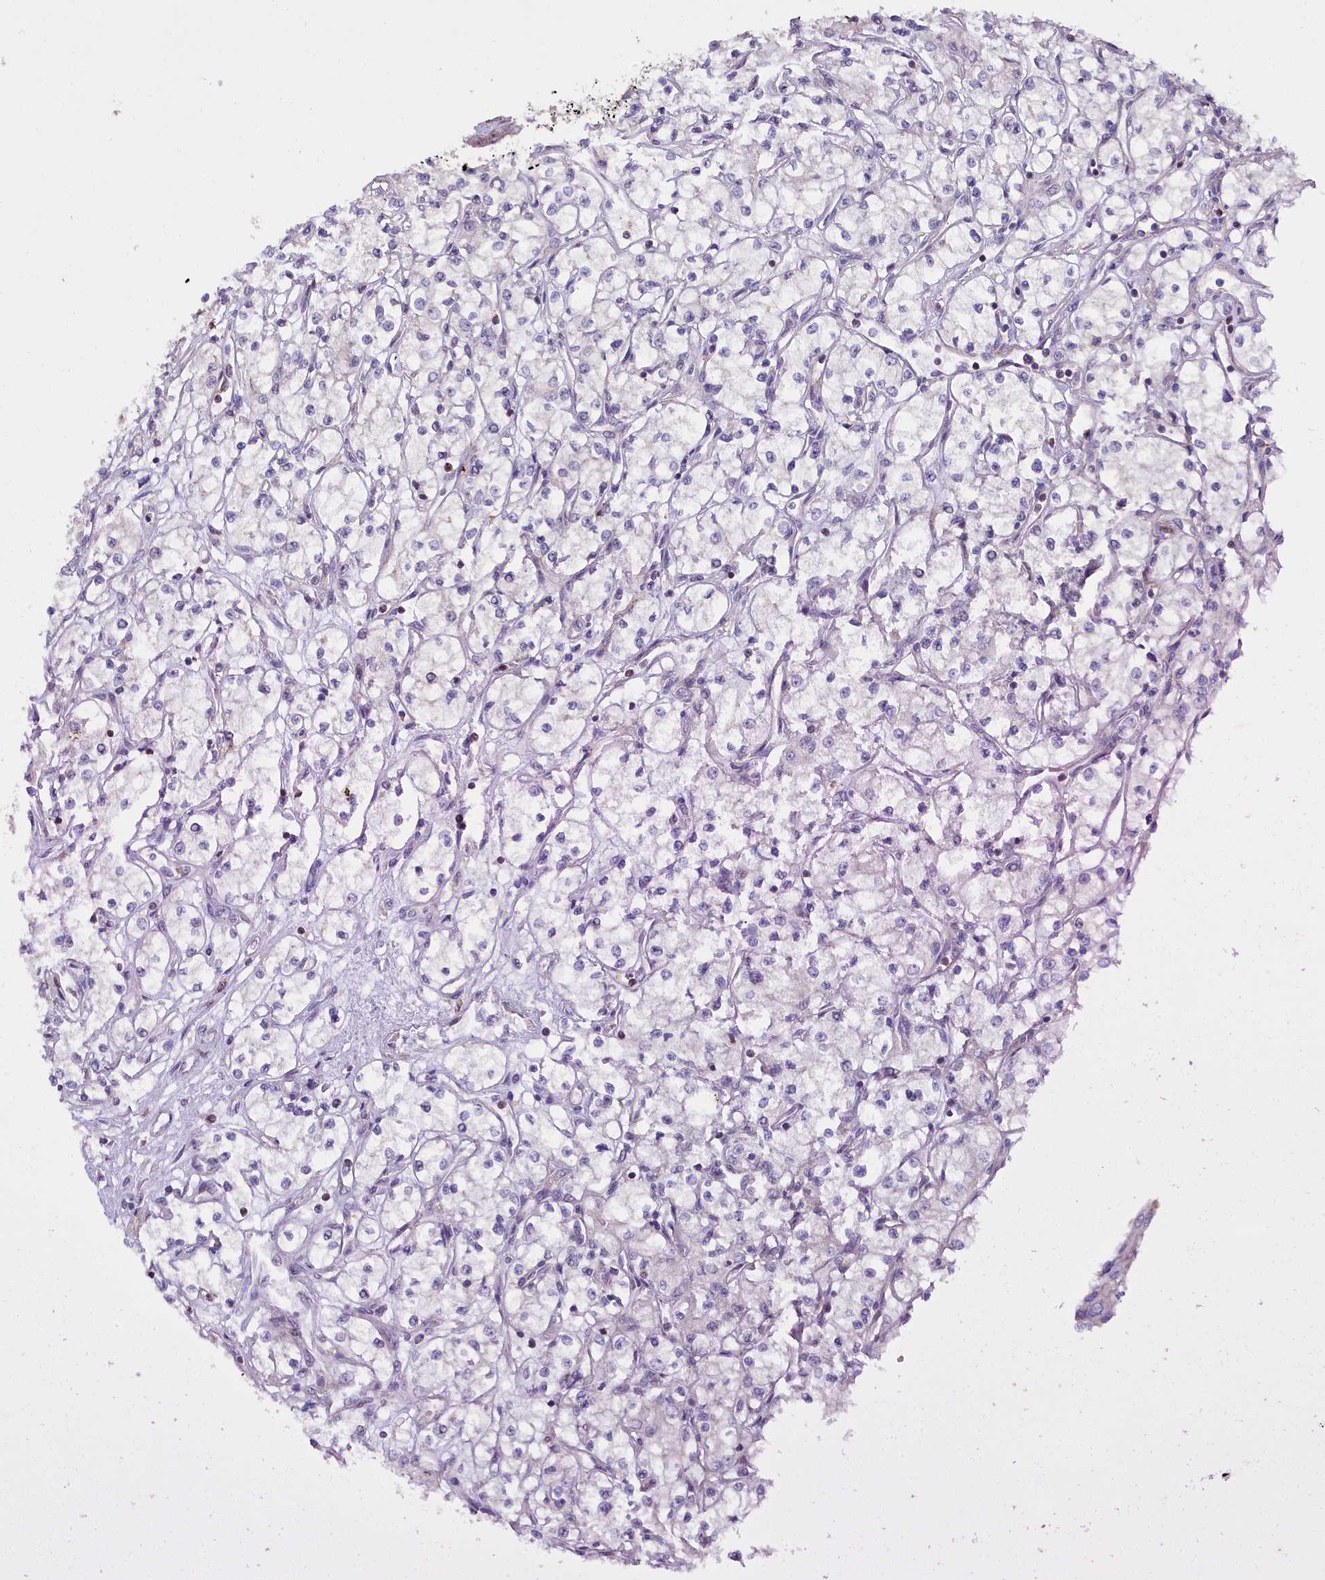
{"staining": {"intensity": "negative", "quantity": "none", "location": "none"}, "tissue": "renal cancer", "cell_type": "Tumor cells", "image_type": "cancer", "snomed": [{"axis": "morphology", "description": "Adenocarcinoma, NOS"}, {"axis": "topography", "description": "Kidney"}], "caption": "Tumor cells show no significant protein expression in renal cancer.", "gene": "RPUSD3", "patient": {"sex": "male", "age": 59}}